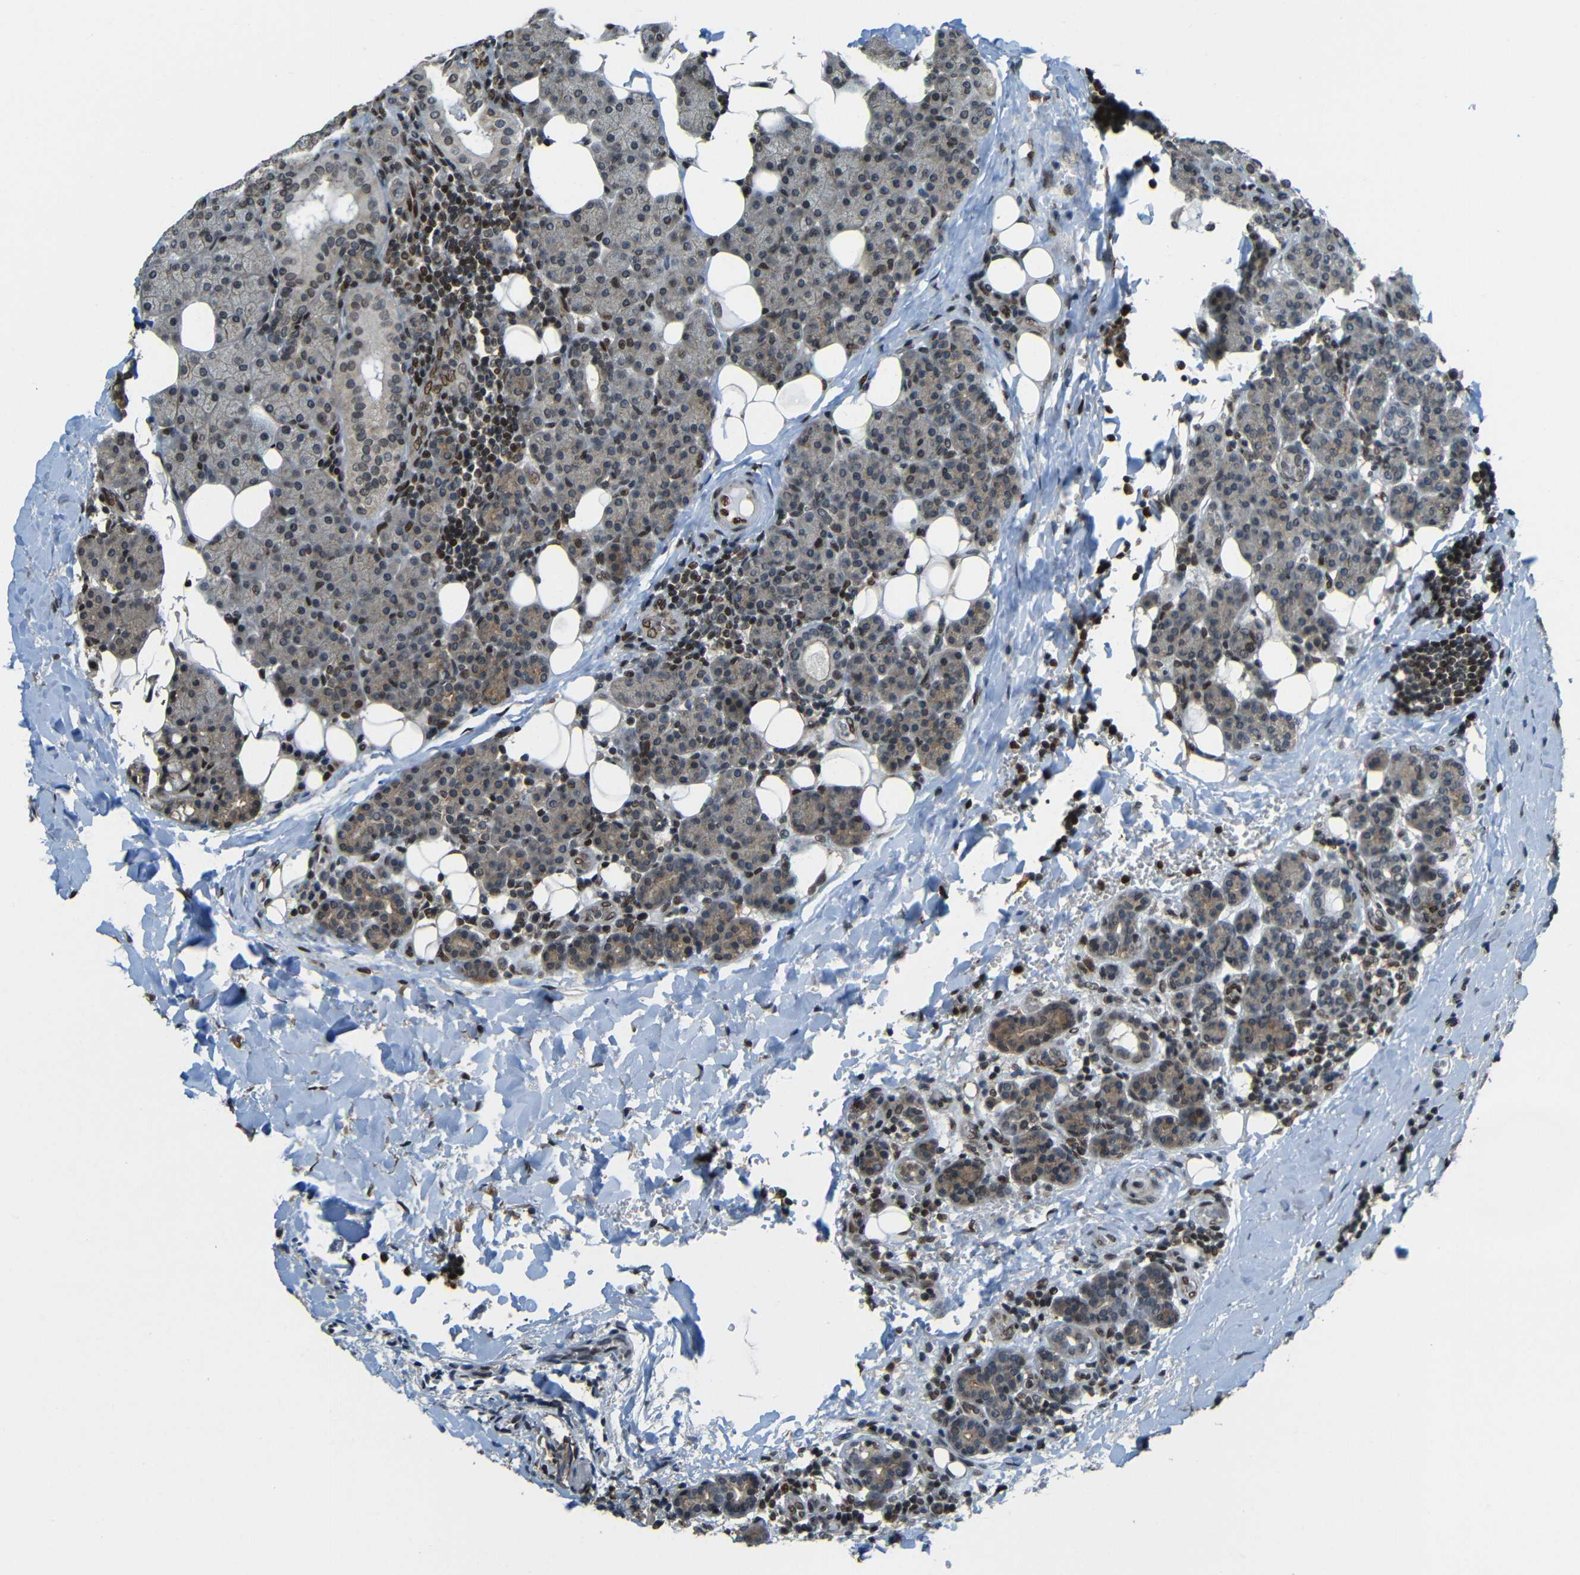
{"staining": {"intensity": "strong", "quantity": ">75%", "location": "nuclear"}, "tissue": "lymph node", "cell_type": "Germinal center cells", "image_type": "normal", "snomed": [{"axis": "morphology", "description": "Normal tissue, NOS"}, {"axis": "topography", "description": "Lymph node"}, {"axis": "topography", "description": "Salivary gland"}], "caption": "Immunohistochemical staining of unremarkable human lymph node displays >75% levels of strong nuclear protein expression in about >75% of germinal center cells. Immunohistochemistry (ihc) stains the protein of interest in brown and the nuclei are stained blue.", "gene": "PSIP1", "patient": {"sex": "male", "age": 8}}